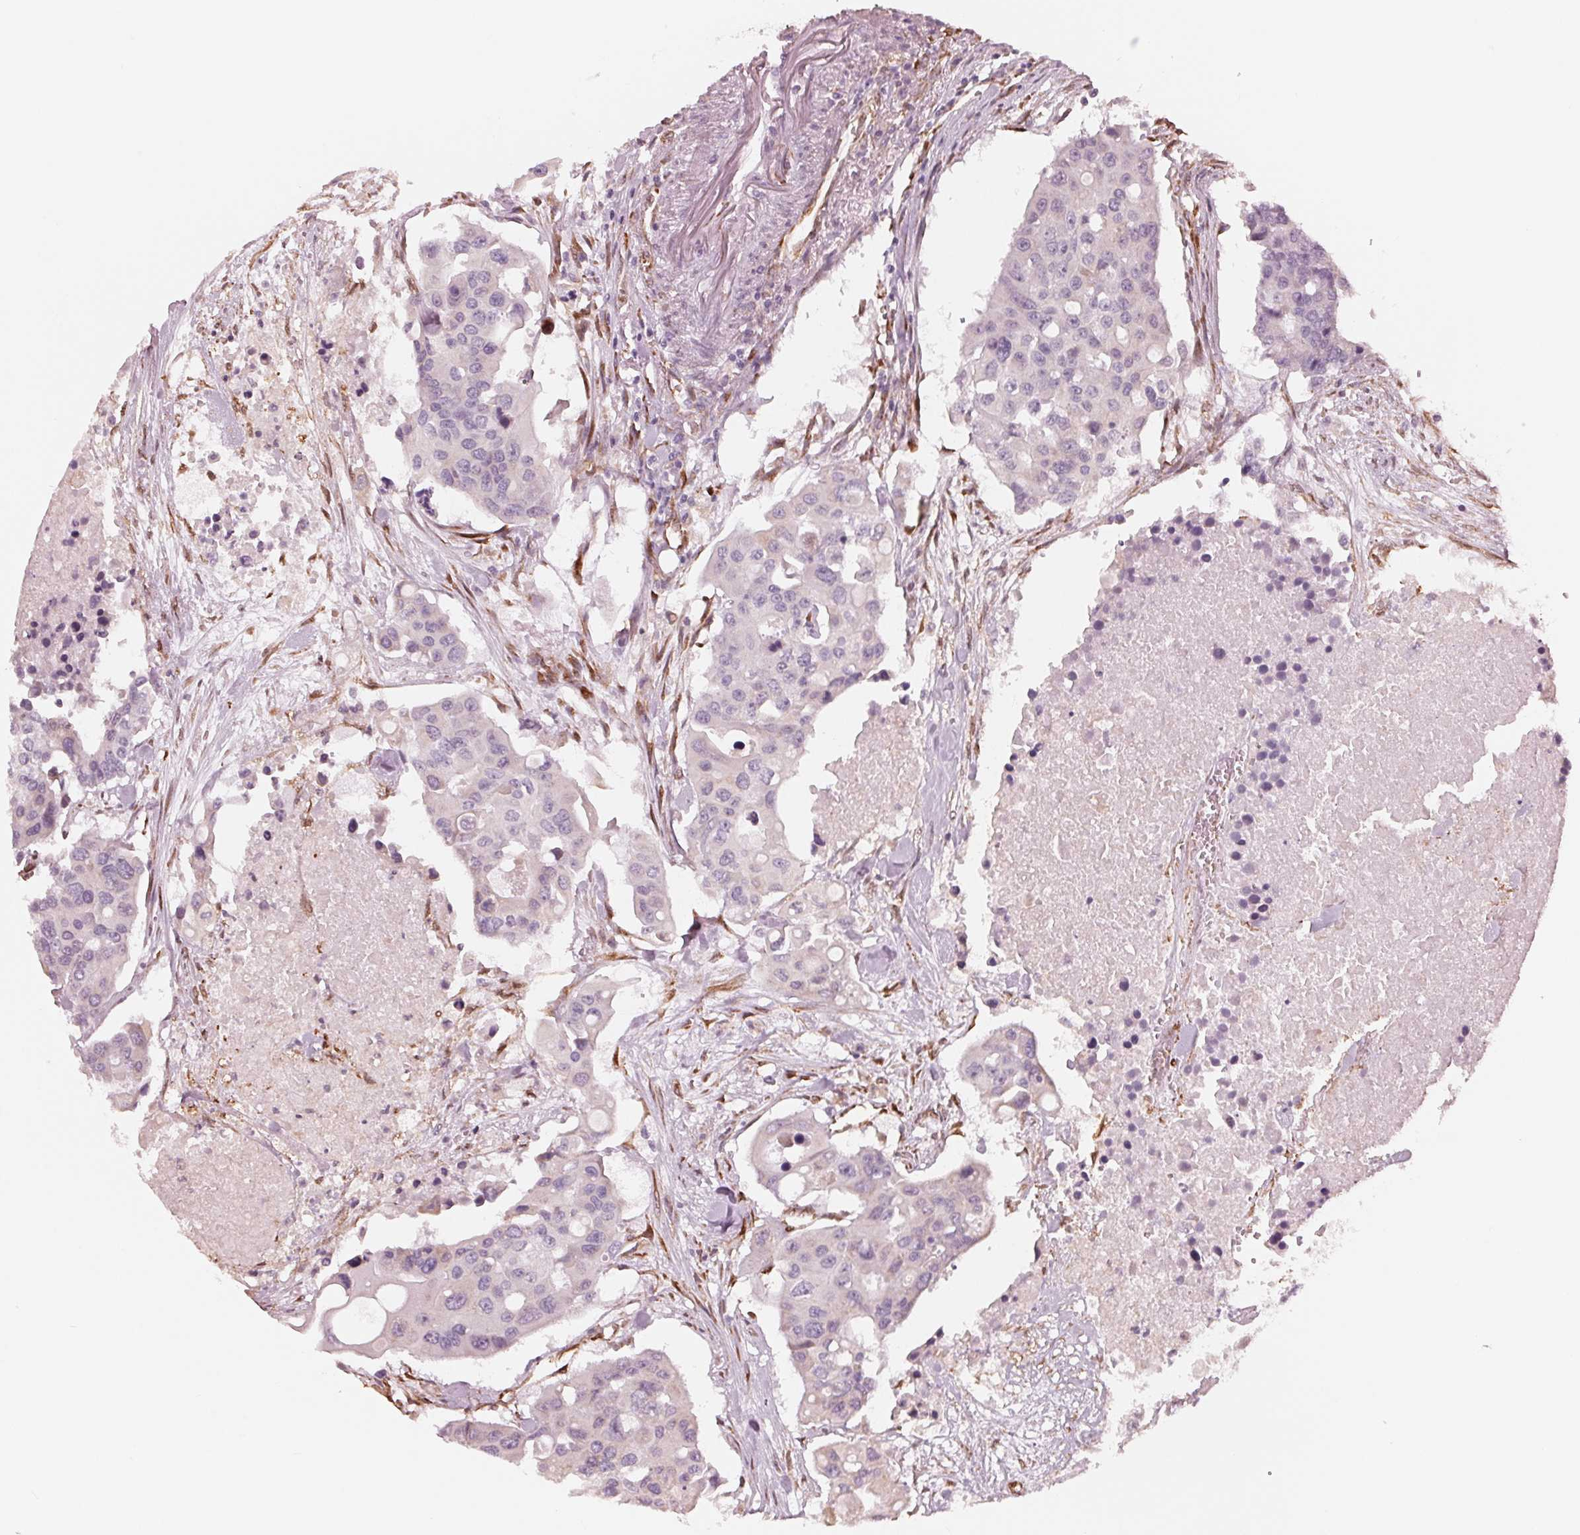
{"staining": {"intensity": "negative", "quantity": "none", "location": "none"}, "tissue": "colorectal cancer", "cell_type": "Tumor cells", "image_type": "cancer", "snomed": [{"axis": "morphology", "description": "Adenocarcinoma, NOS"}, {"axis": "topography", "description": "Colon"}], "caption": "Colorectal cancer was stained to show a protein in brown. There is no significant expression in tumor cells.", "gene": "IKBIP", "patient": {"sex": "male", "age": 77}}